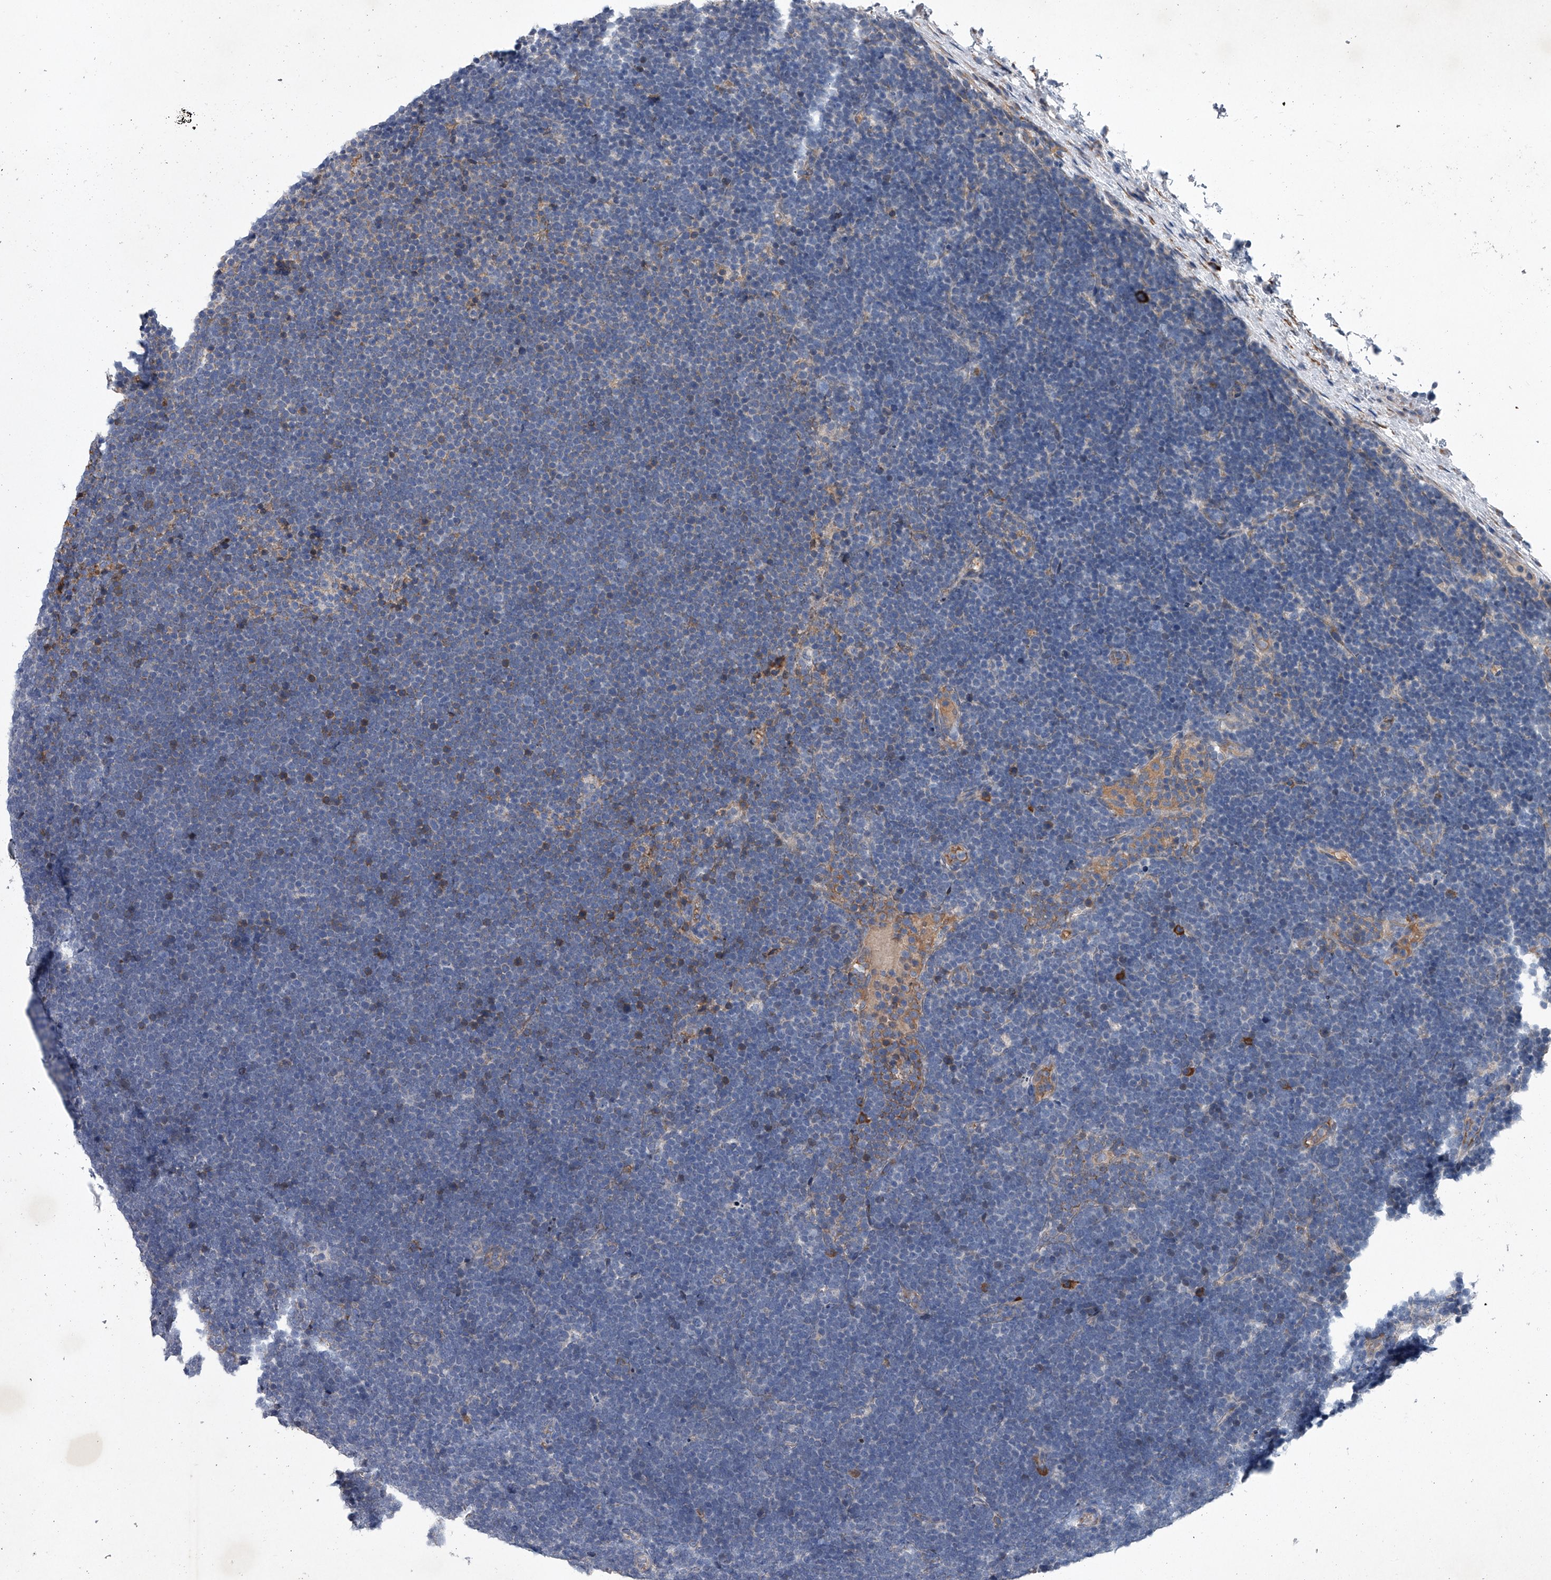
{"staining": {"intensity": "negative", "quantity": "none", "location": "none"}, "tissue": "lymphoma", "cell_type": "Tumor cells", "image_type": "cancer", "snomed": [{"axis": "morphology", "description": "Malignant lymphoma, non-Hodgkin's type, High grade"}, {"axis": "topography", "description": "Lymph node"}], "caption": "High-grade malignant lymphoma, non-Hodgkin's type stained for a protein using IHC shows no expression tumor cells.", "gene": "ABCG1", "patient": {"sex": "male", "age": 13}}